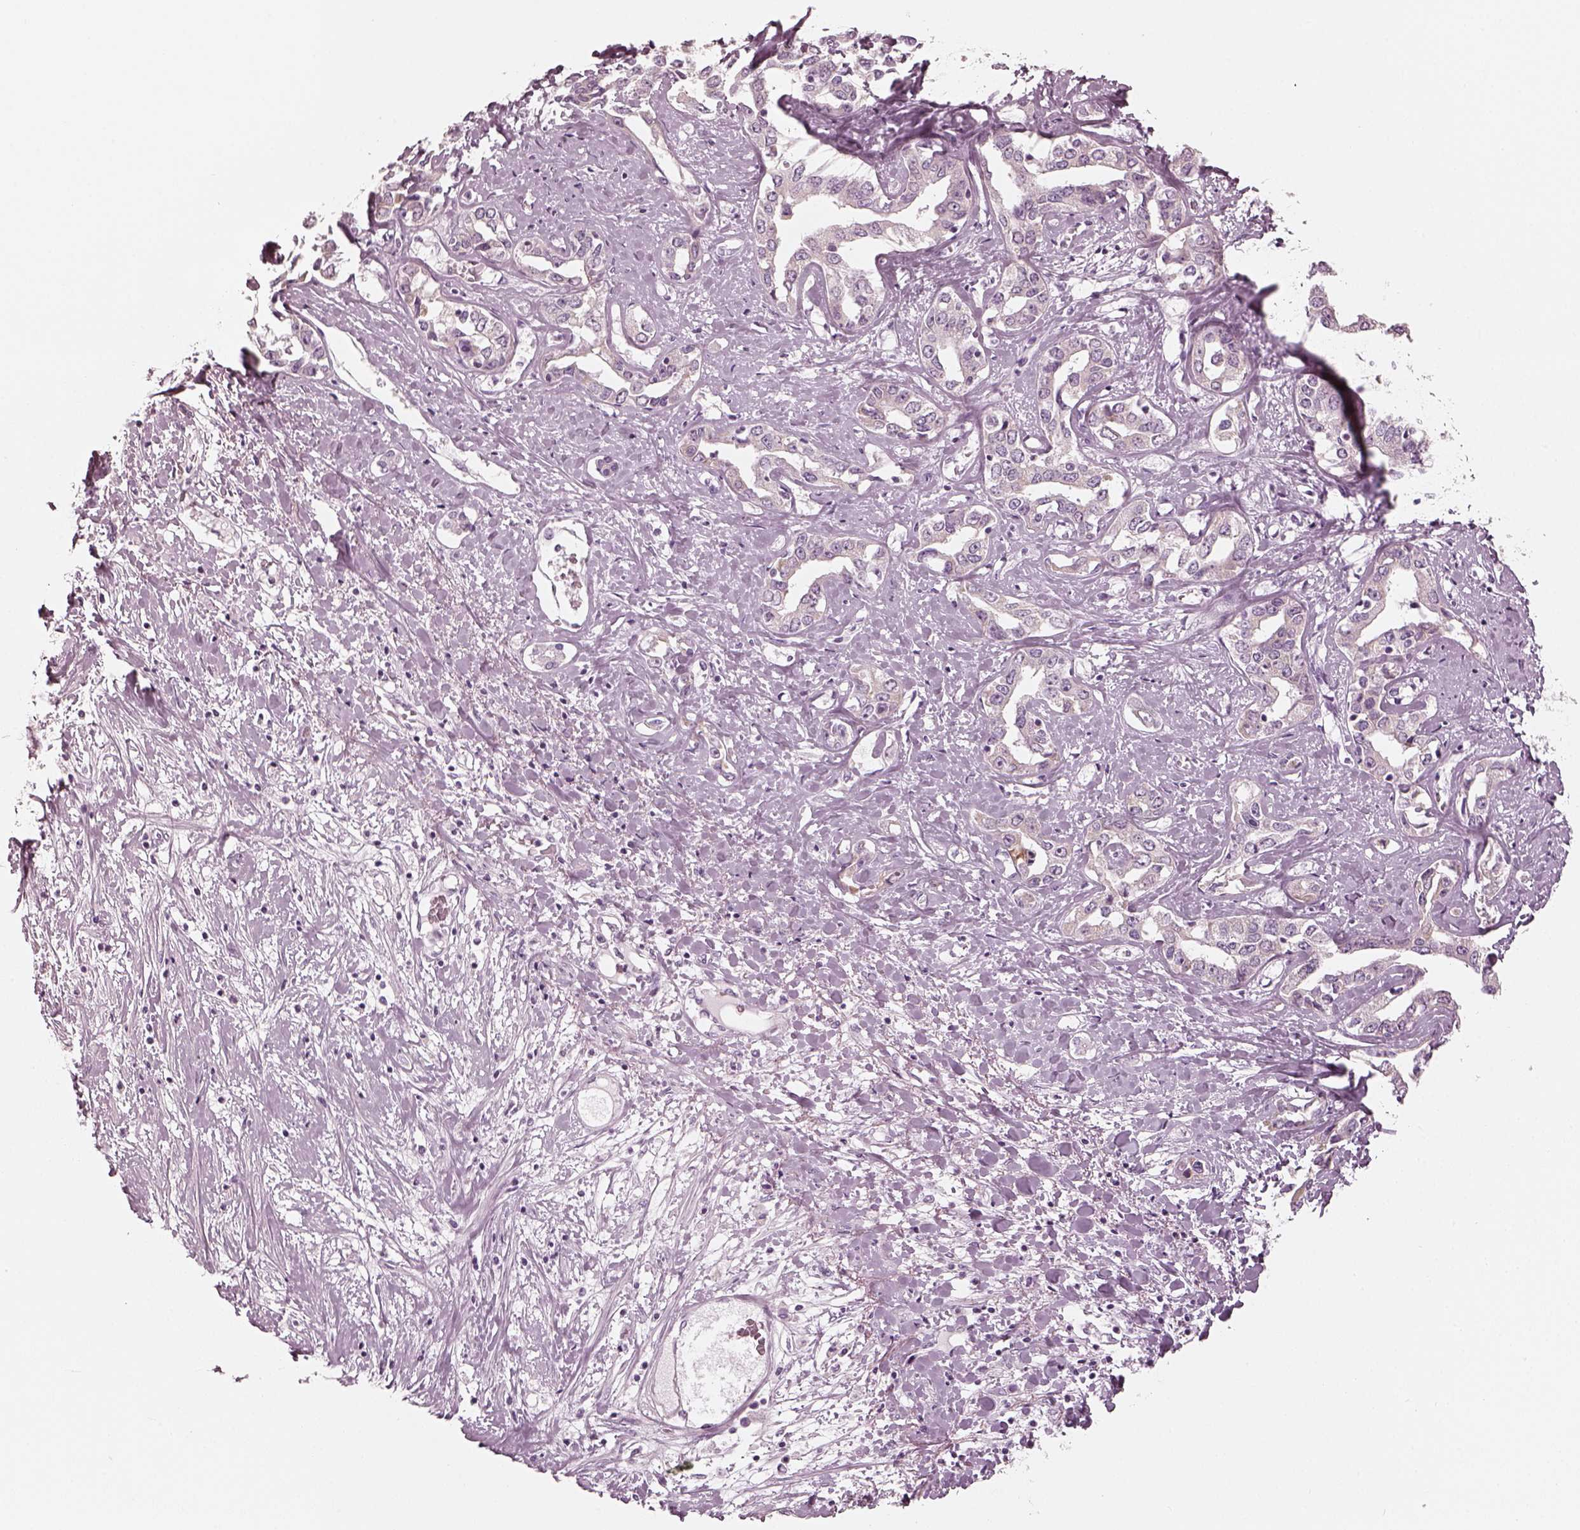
{"staining": {"intensity": "negative", "quantity": "none", "location": "none"}, "tissue": "liver cancer", "cell_type": "Tumor cells", "image_type": "cancer", "snomed": [{"axis": "morphology", "description": "Cholangiocarcinoma"}, {"axis": "topography", "description": "Liver"}], "caption": "Liver cholangiocarcinoma stained for a protein using IHC shows no positivity tumor cells.", "gene": "CNTN1", "patient": {"sex": "male", "age": 59}}